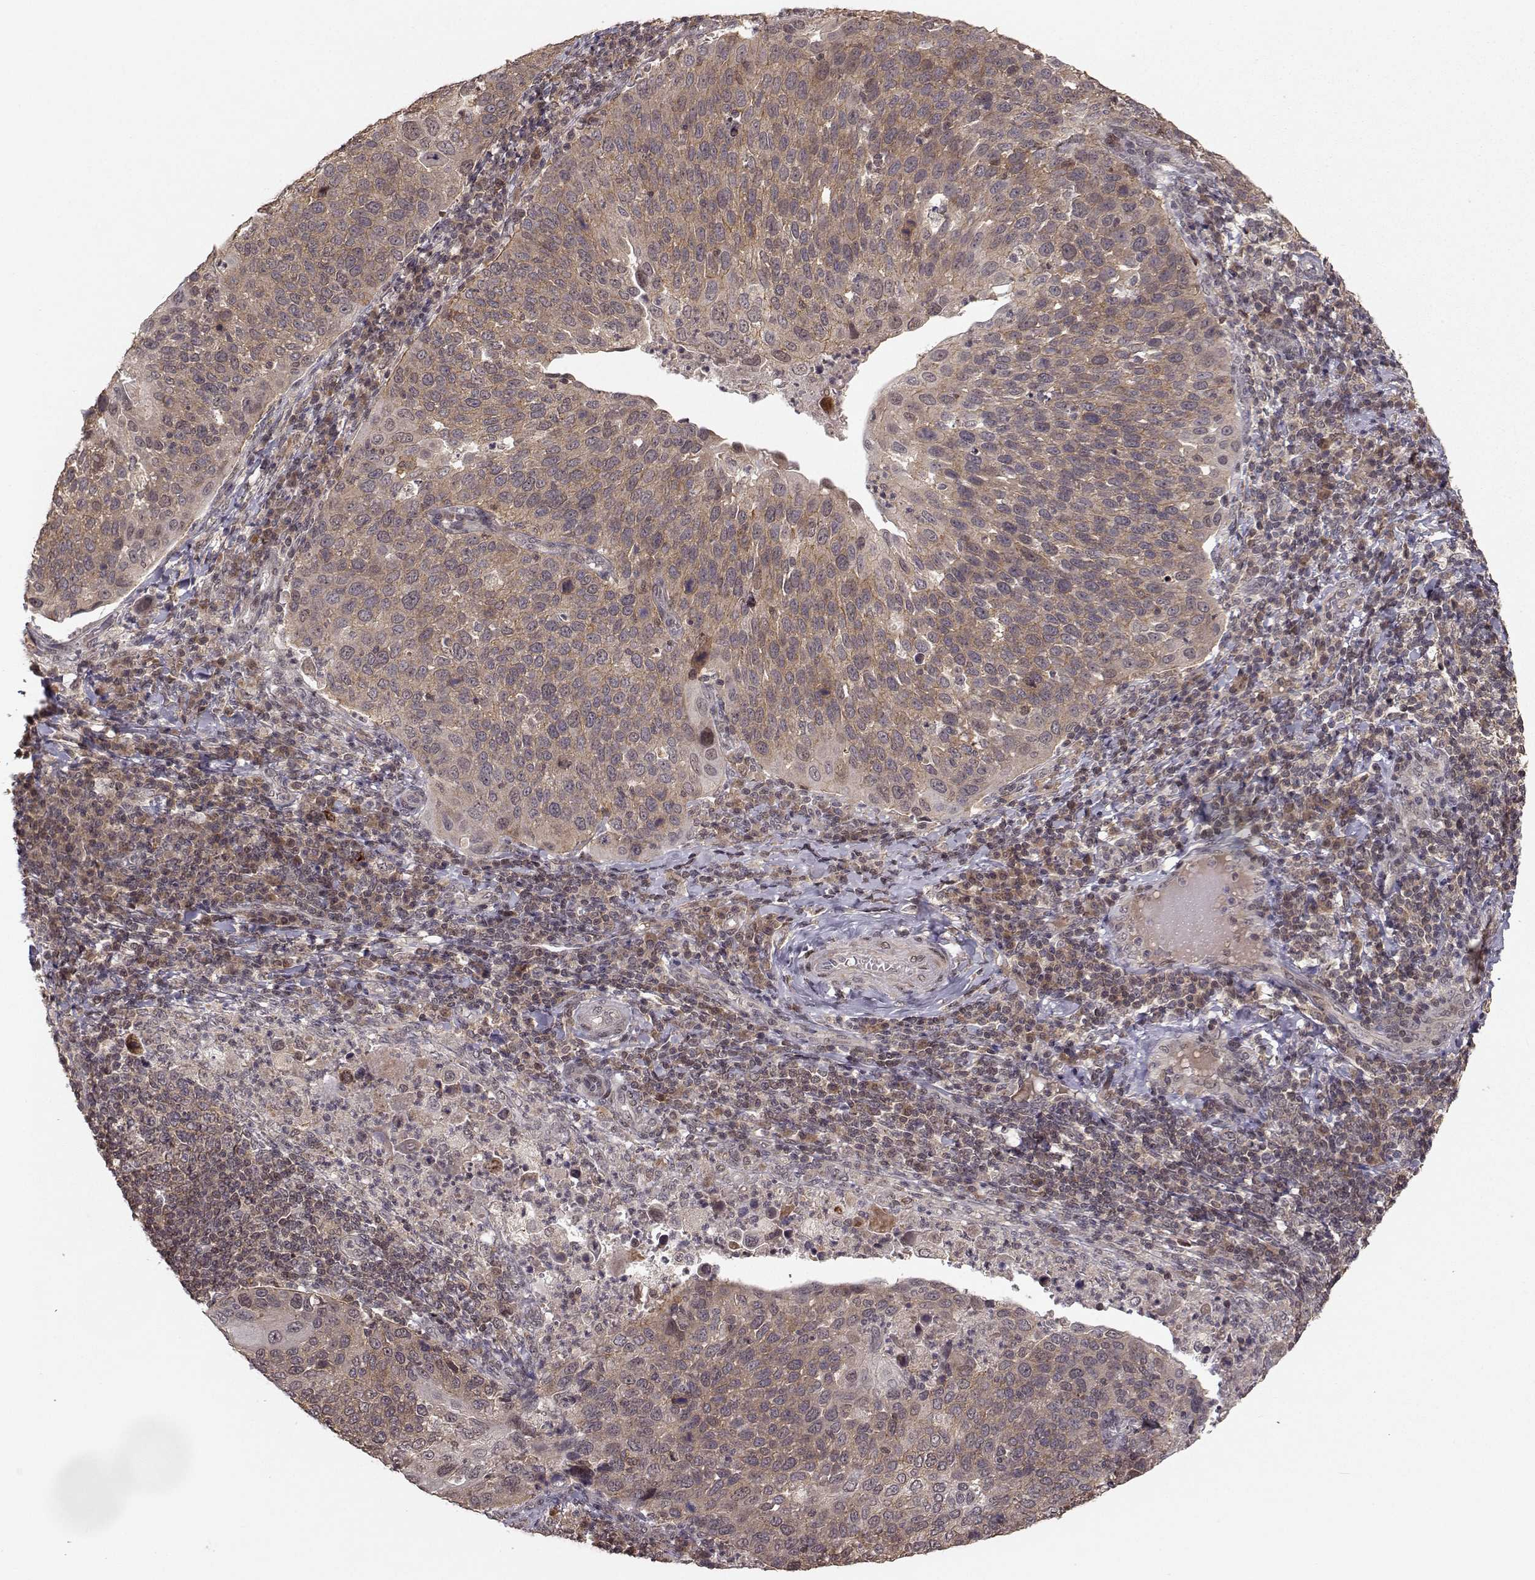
{"staining": {"intensity": "weak", "quantity": "25%-75%", "location": "cytoplasmic/membranous"}, "tissue": "cervical cancer", "cell_type": "Tumor cells", "image_type": "cancer", "snomed": [{"axis": "morphology", "description": "Squamous cell carcinoma, NOS"}, {"axis": "topography", "description": "Cervix"}], "caption": "Squamous cell carcinoma (cervical) stained for a protein reveals weak cytoplasmic/membranous positivity in tumor cells.", "gene": "PLEKHG3", "patient": {"sex": "female", "age": 54}}